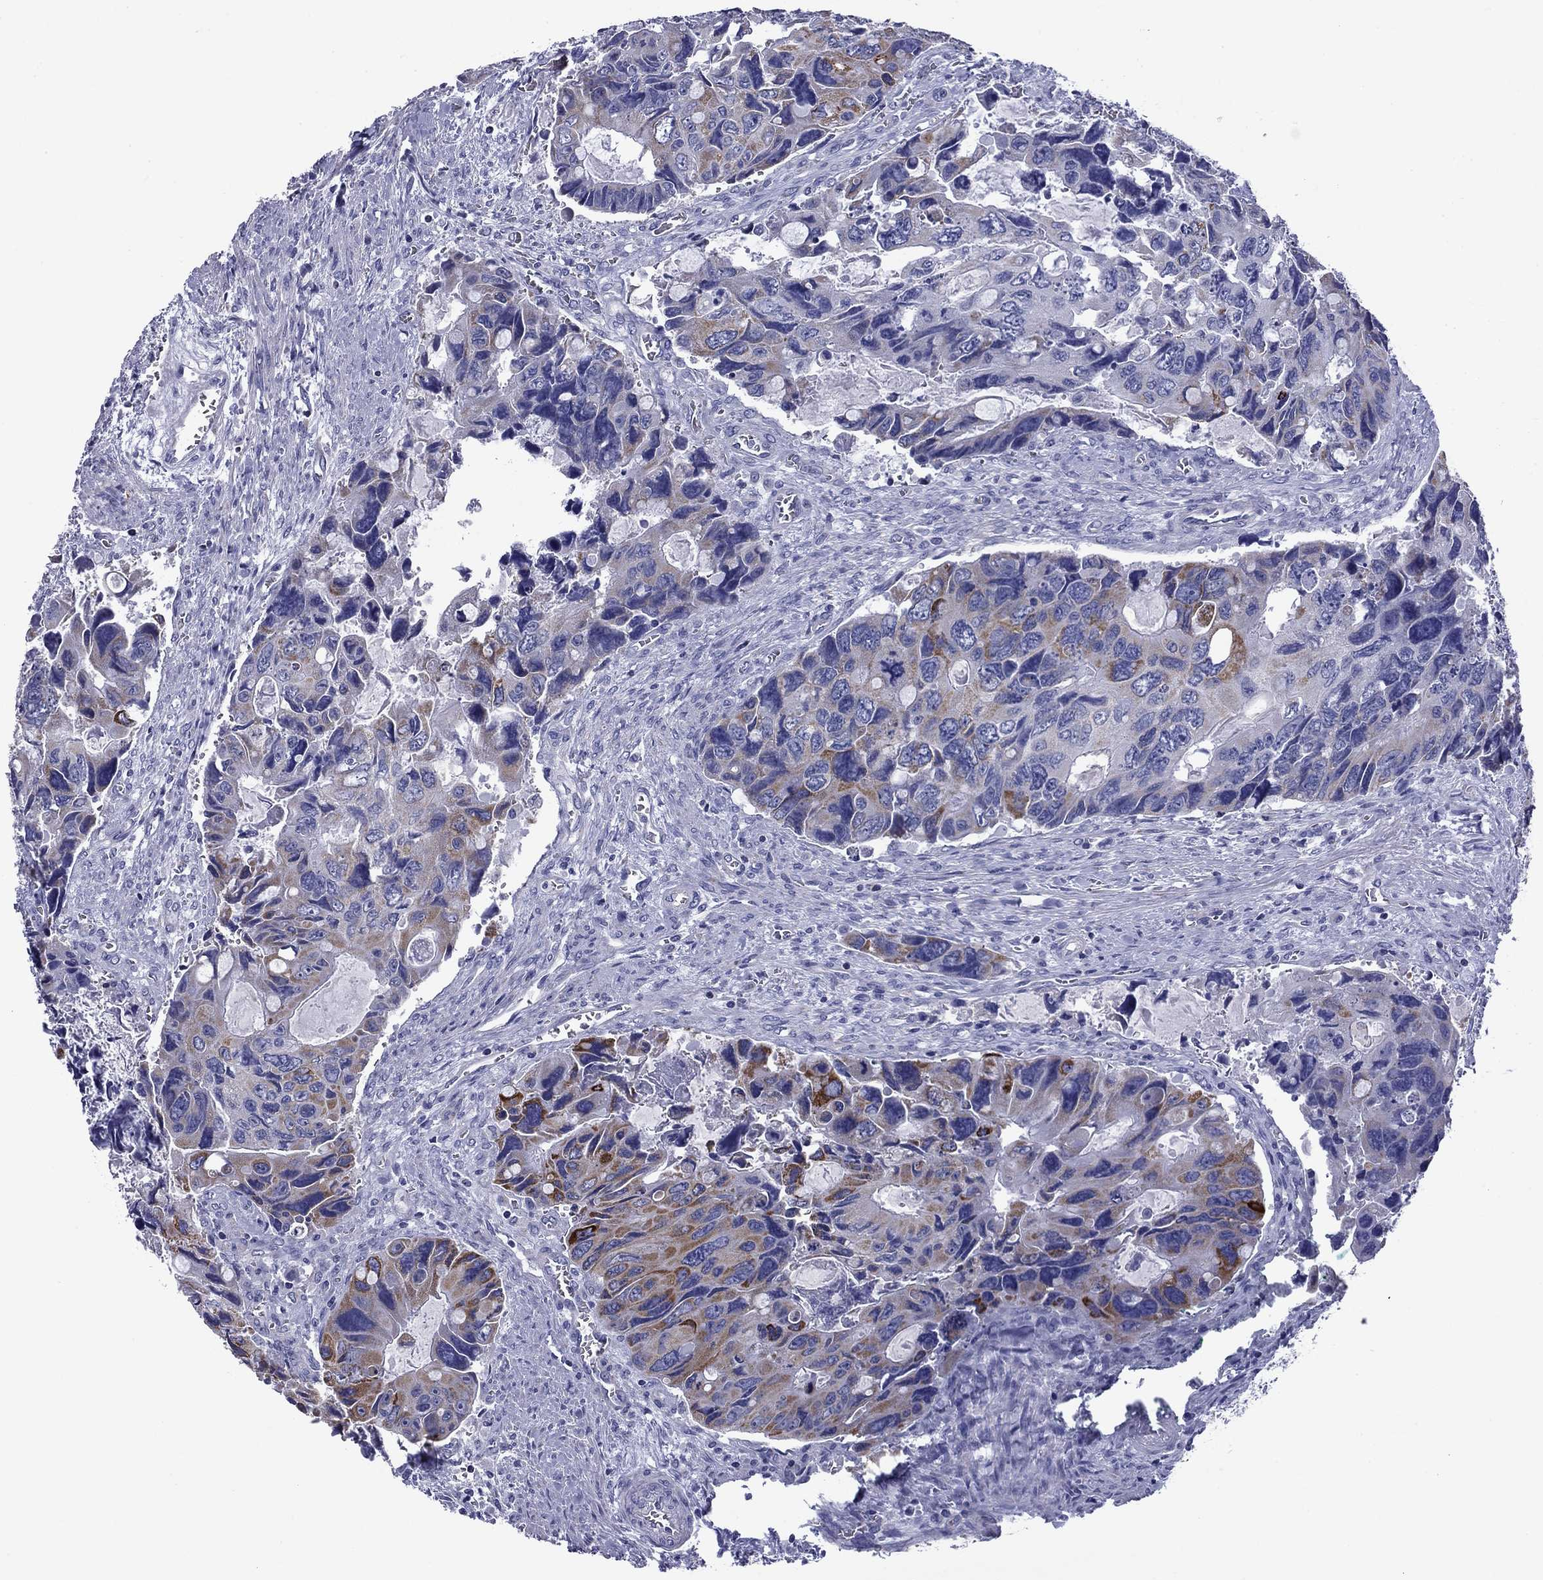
{"staining": {"intensity": "moderate", "quantity": "<25%", "location": "cytoplasmic/membranous"}, "tissue": "colorectal cancer", "cell_type": "Tumor cells", "image_type": "cancer", "snomed": [{"axis": "morphology", "description": "Adenocarcinoma, NOS"}, {"axis": "topography", "description": "Rectum"}], "caption": "Immunohistochemical staining of human colorectal adenocarcinoma demonstrates low levels of moderate cytoplasmic/membranous protein expression in about <25% of tumor cells.", "gene": "ACADSB", "patient": {"sex": "male", "age": 62}}